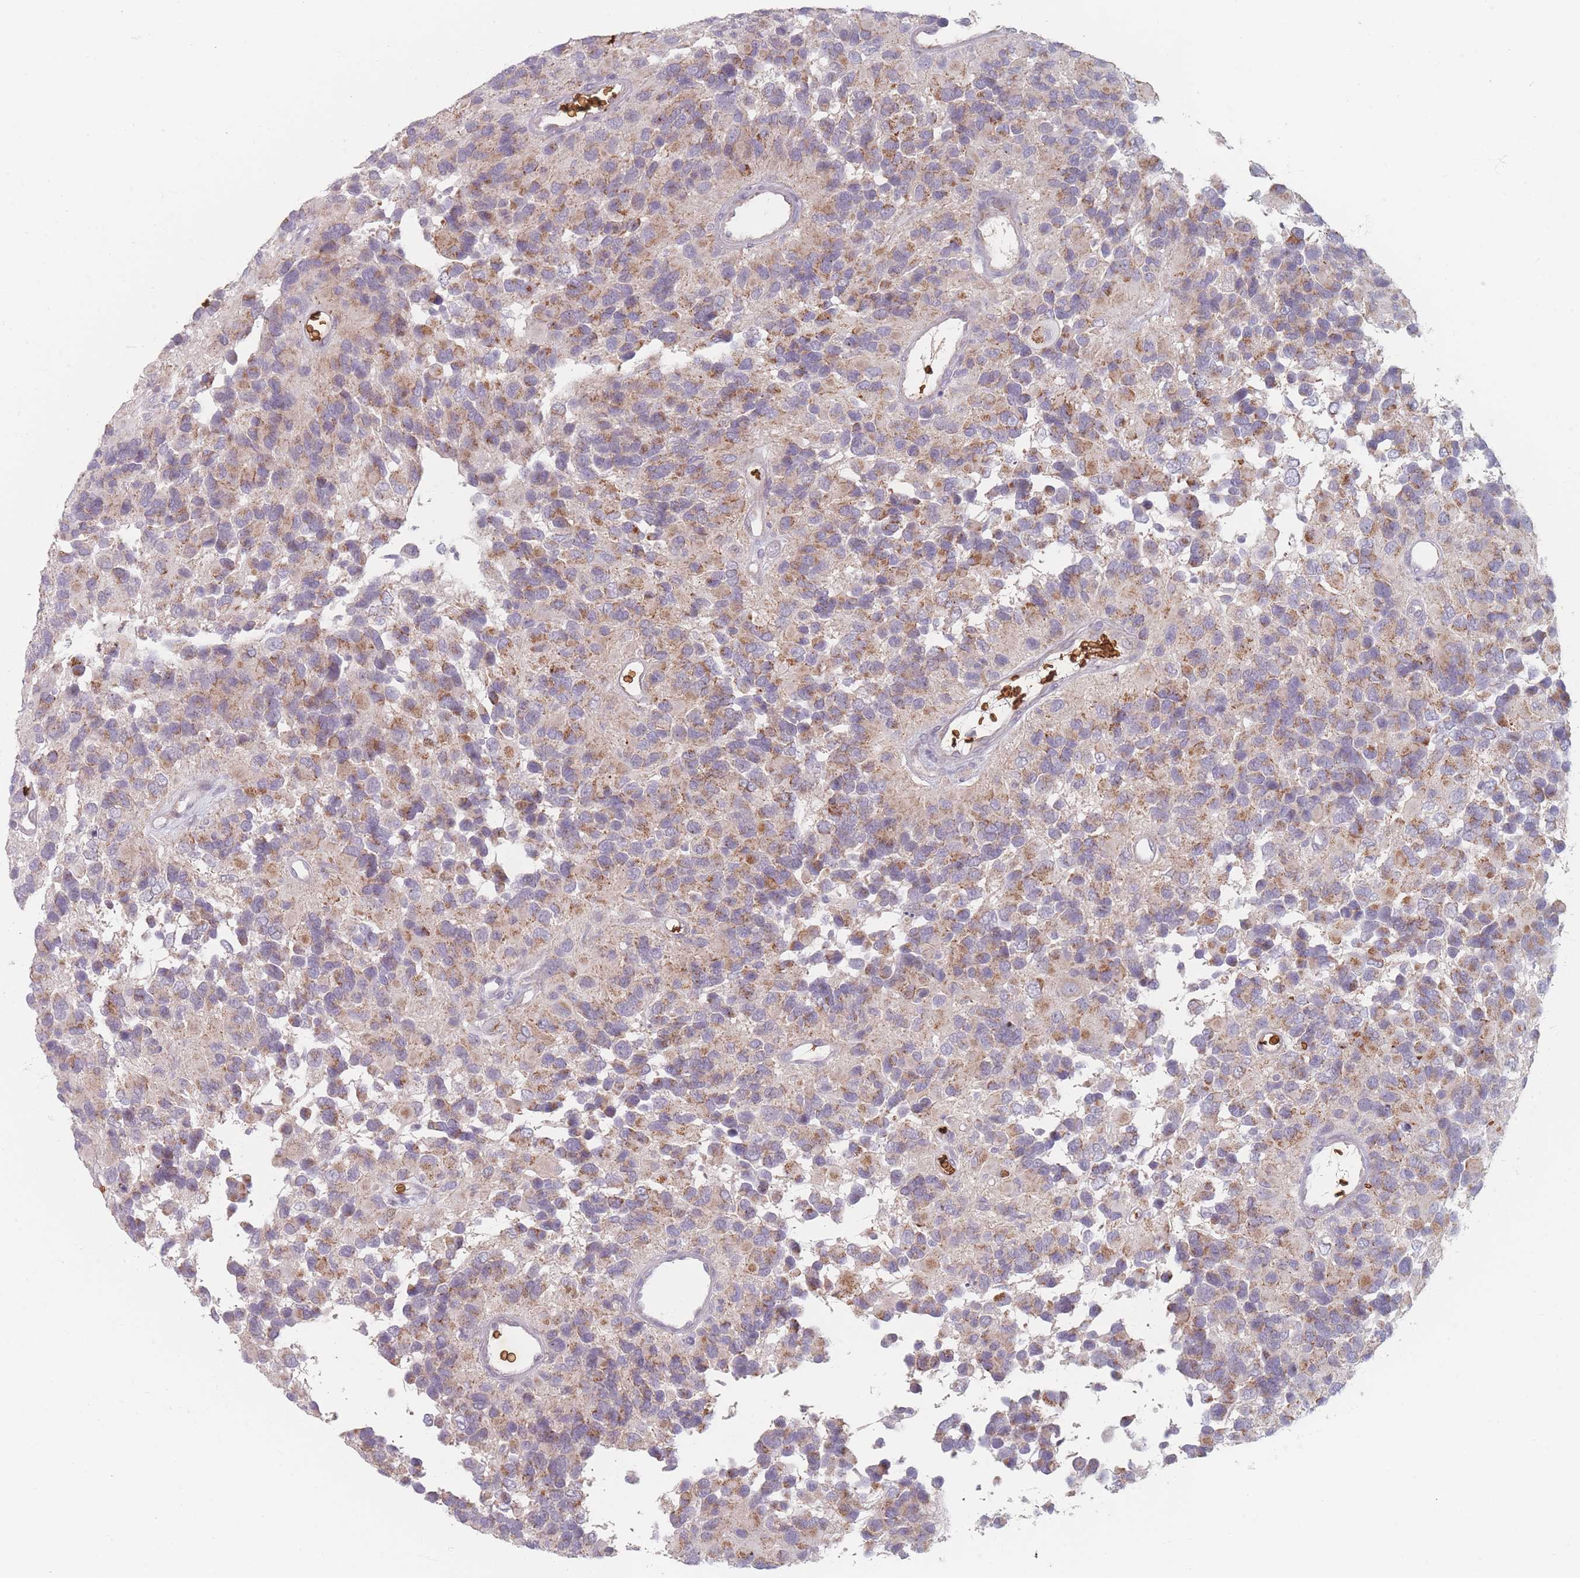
{"staining": {"intensity": "moderate", "quantity": "25%-75%", "location": "cytoplasmic/membranous"}, "tissue": "glioma", "cell_type": "Tumor cells", "image_type": "cancer", "snomed": [{"axis": "morphology", "description": "Glioma, malignant, High grade"}, {"axis": "topography", "description": "Brain"}], "caption": "A brown stain highlights moderate cytoplasmic/membranous expression of a protein in human glioma tumor cells.", "gene": "SLC2A6", "patient": {"sex": "male", "age": 77}}